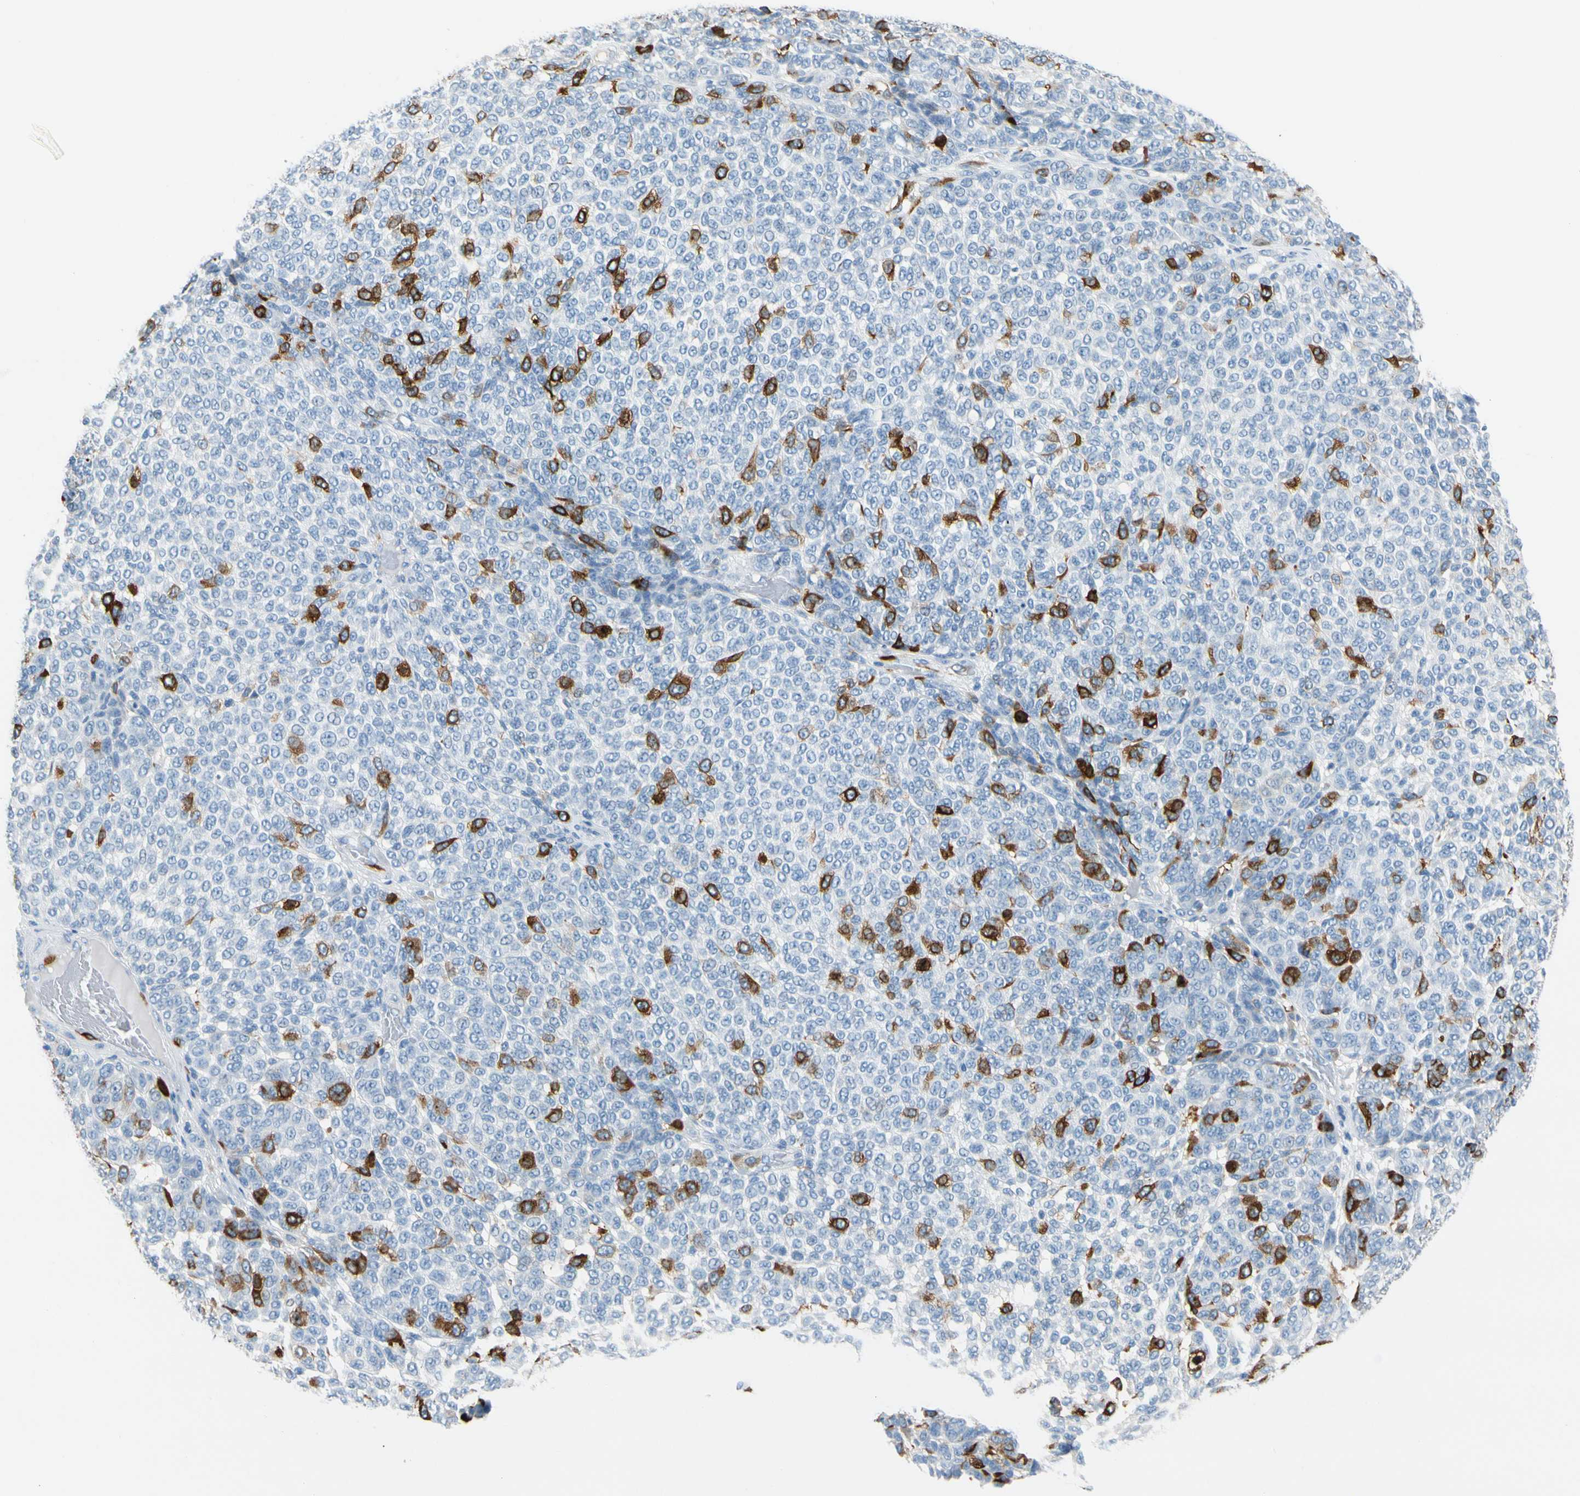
{"staining": {"intensity": "strong", "quantity": "<25%", "location": "cytoplasmic/membranous"}, "tissue": "melanoma", "cell_type": "Tumor cells", "image_type": "cancer", "snomed": [{"axis": "morphology", "description": "Malignant melanoma, NOS"}, {"axis": "topography", "description": "Skin"}], "caption": "IHC staining of malignant melanoma, which reveals medium levels of strong cytoplasmic/membranous positivity in about <25% of tumor cells indicating strong cytoplasmic/membranous protein staining. The staining was performed using DAB (brown) for protein detection and nuclei were counterstained in hematoxylin (blue).", "gene": "TACC3", "patient": {"sex": "male", "age": 59}}